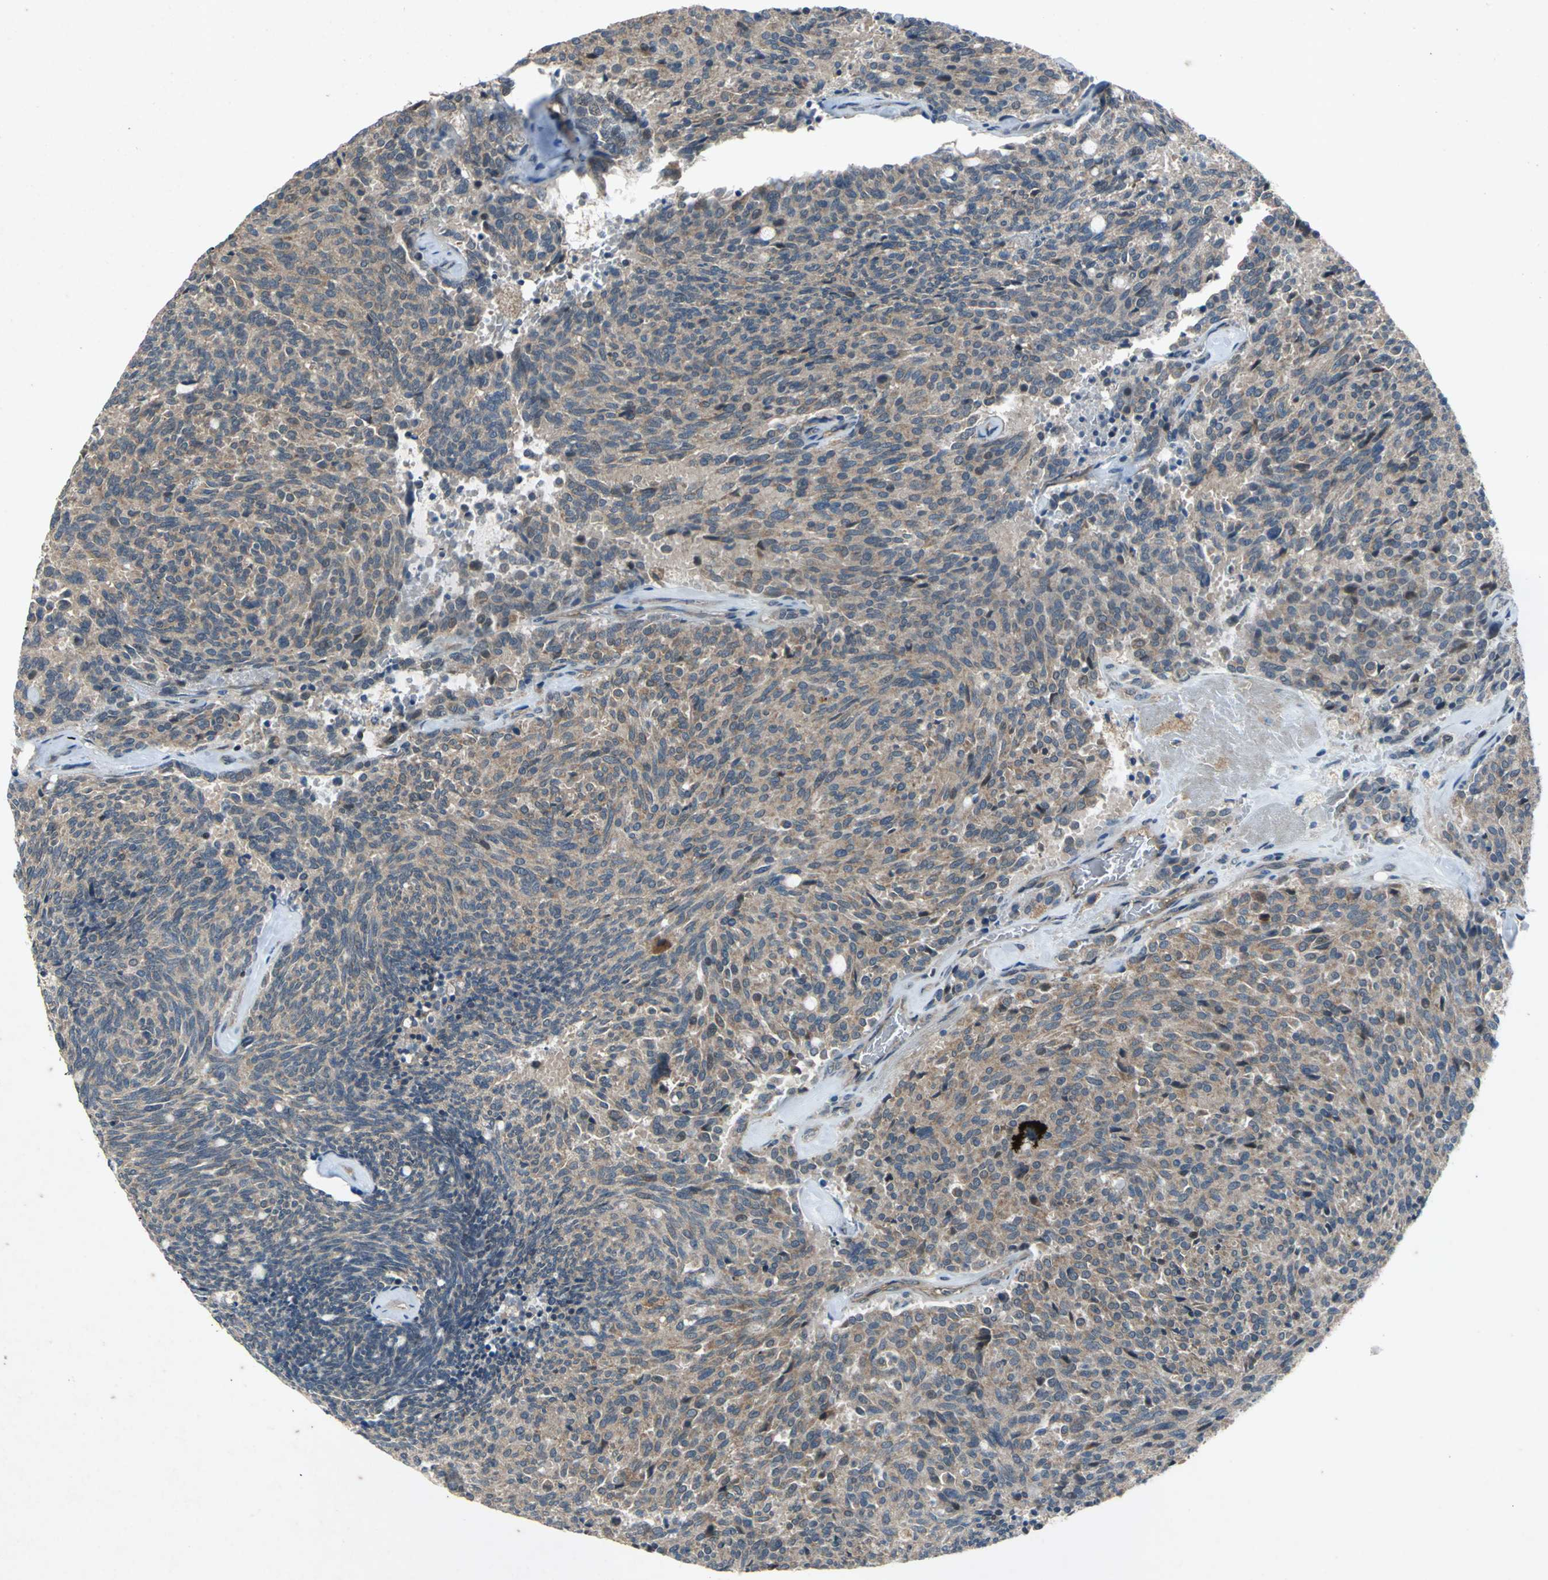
{"staining": {"intensity": "weak", "quantity": ">75%", "location": "cytoplasmic/membranous"}, "tissue": "carcinoid", "cell_type": "Tumor cells", "image_type": "cancer", "snomed": [{"axis": "morphology", "description": "Carcinoid, malignant, NOS"}, {"axis": "topography", "description": "Pancreas"}], "caption": "A low amount of weak cytoplasmic/membranous staining is appreciated in approximately >75% of tumor cells in carcinoid (malignant) tissue.", "gene": "EMCN", "patient": {"sex": "female", "age": 54}}